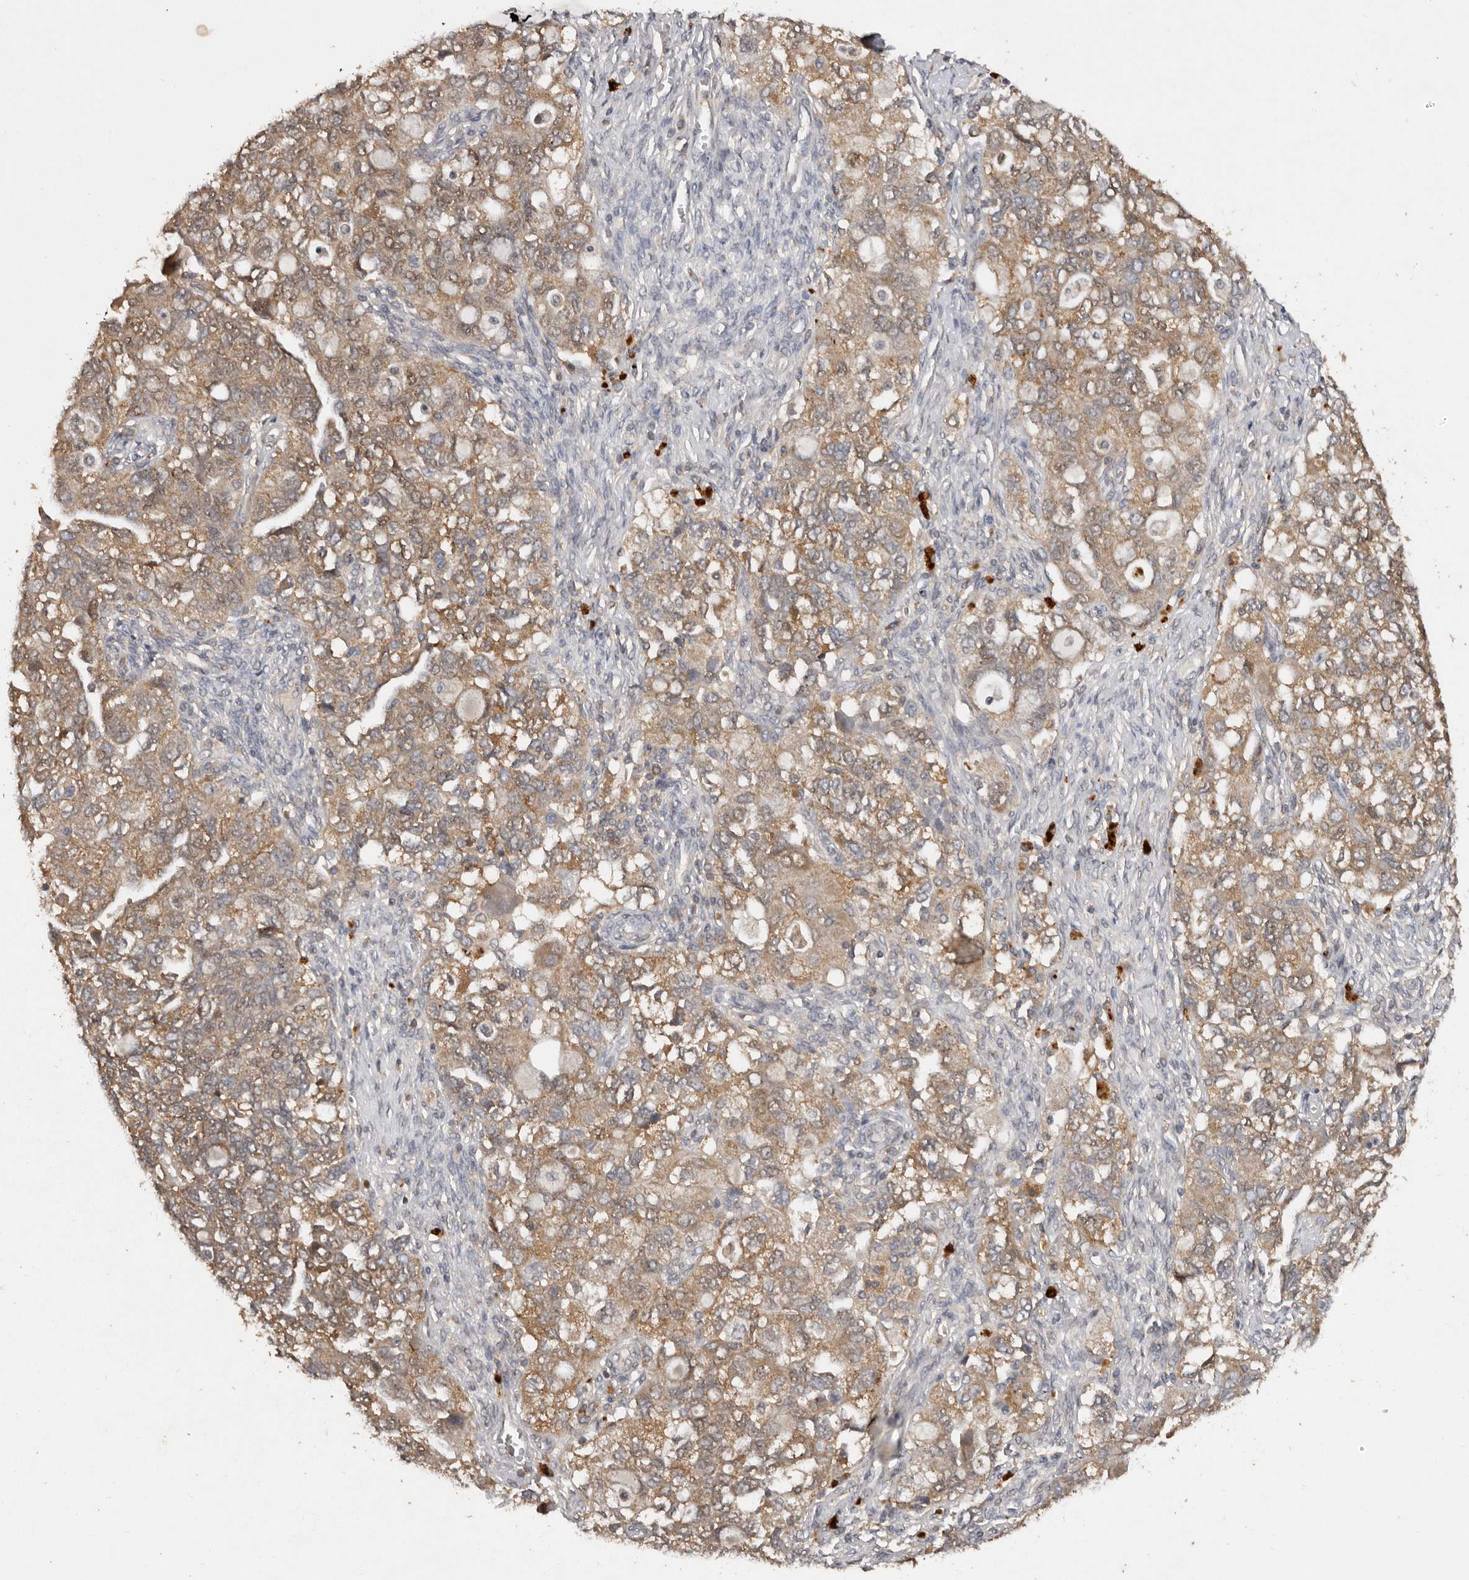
{"staining": {"intensity": "moderate", "quantity": ">75%", "location": "cytoplasmic/membranous"}, "tissue": "ovarian cancer", "cell_type": "Tumor cells", "image_type": "cancer", "snomed": [{"axis": "morphology", "description": "Carcinoma, NOS"}, {"axis": "morphology", "description": "Cystadenocarcinoma, serous, NOS"}, {"axis": "topography", "description": "Ovary"}], "caption": "DAB immunohistochemical staining of ovarian cancer (serous cystadenocarcinoma) demonstrates moderate cytoplasmic/membranous protein expression in about >75% of tumor cells.", "gene": "EDEM1", "patient": {"sex": "female", "age": 69}}